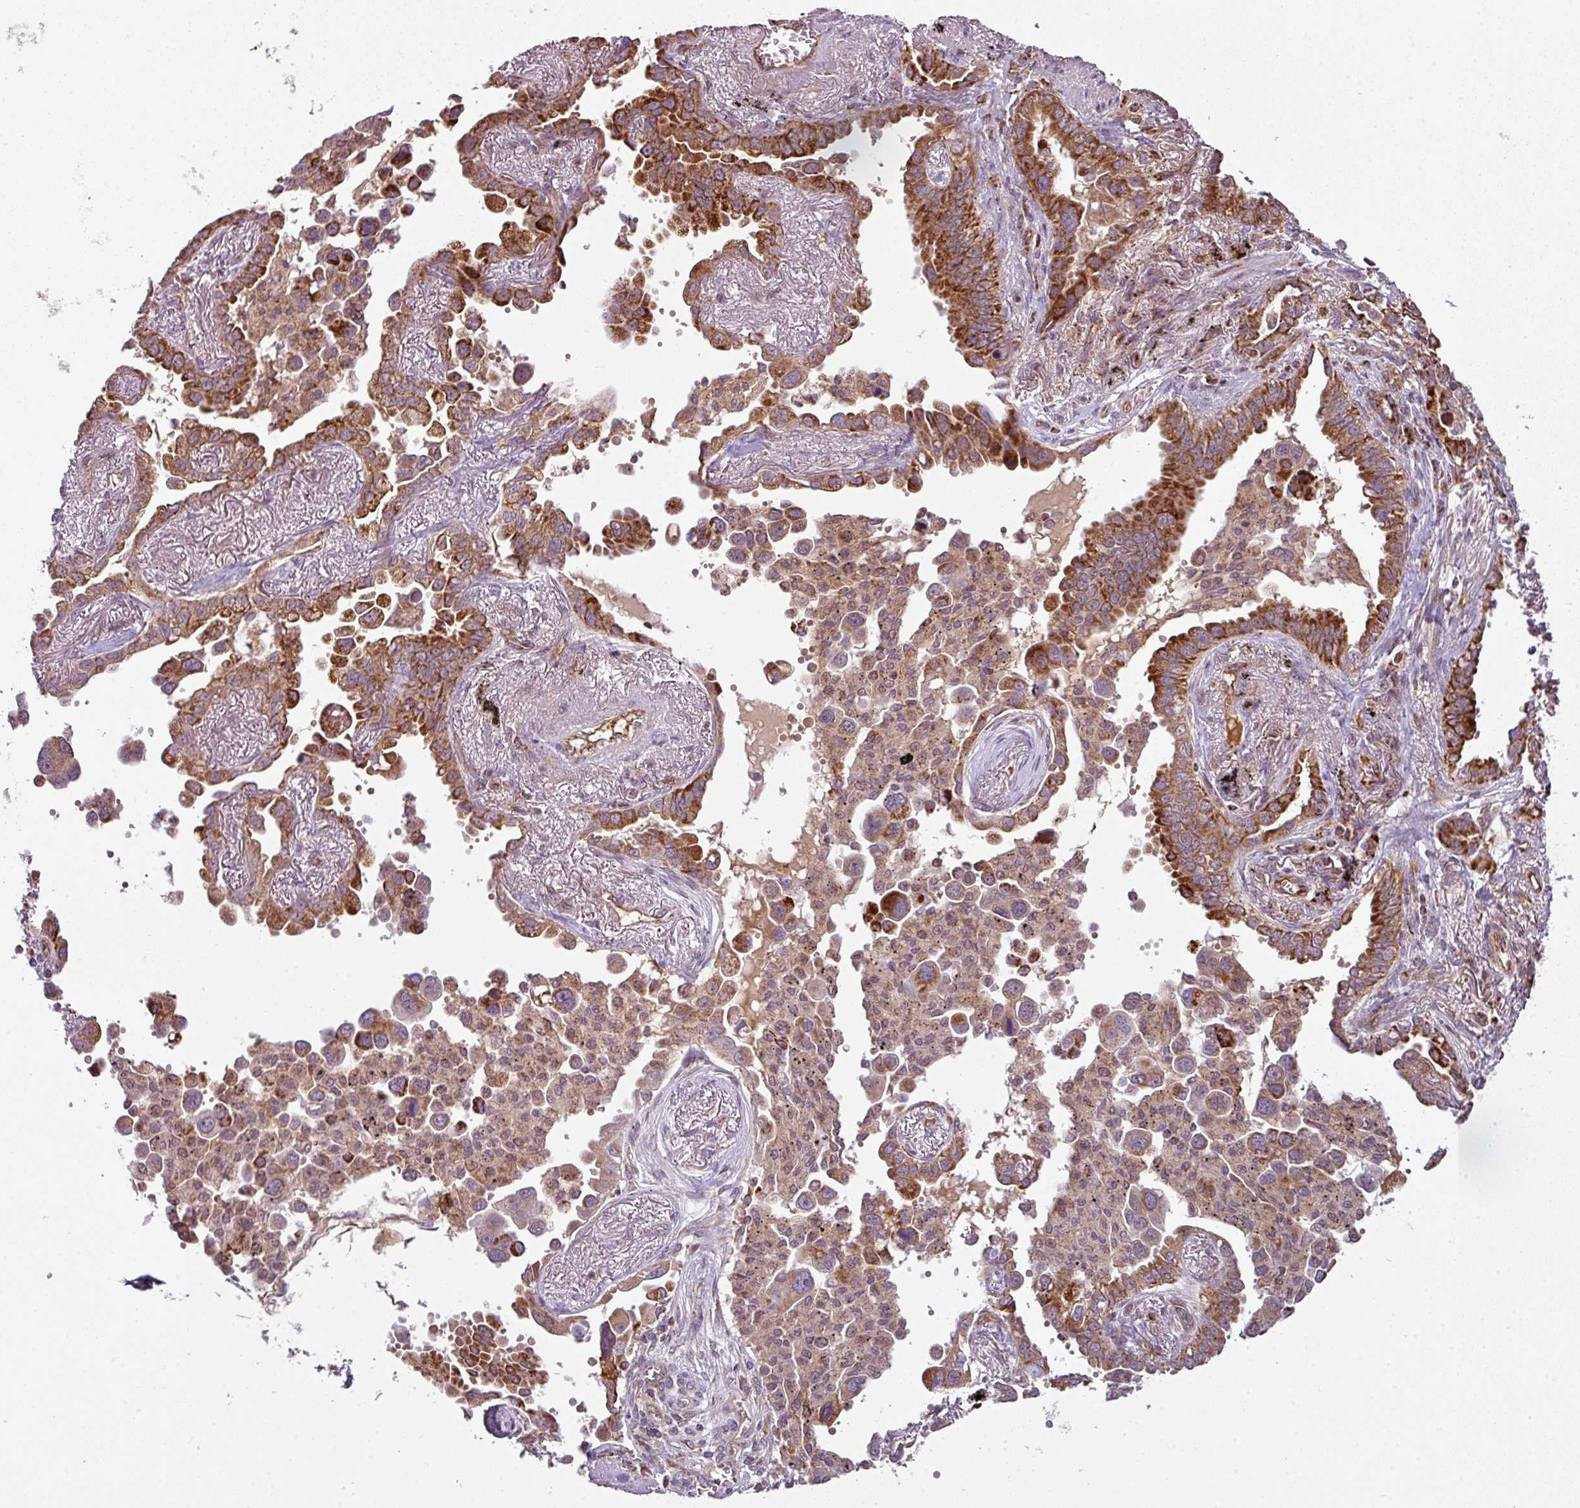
{"staining": {"intensity": "strong", "quantity": ">75%", "location": "cytoplasmic/membranous"}, "tissue": "lung cancer", "cell_type": "Tumor cells", "image_type": "cancer", "snomed": [{"axis": "morphology", "description": "Adenocarcinoma, NOS"}, {"axis": "topography", "description": "Lung"}], "caption": "Immunohistochemistry (IHC) staining of lung adenocarcinoma, which shows high levels of strong cytoplasmic/membranous positivity in approximately >75% of tumor cells indicating strong cytoplasmic/membranous protein expression. The staining was performed using DAB (brown) for protein detection and nuclei were counterstained in hematoxylin (blue).", "gene": "PRELID3B", "patient": {"sex": "male", "age": 67}}